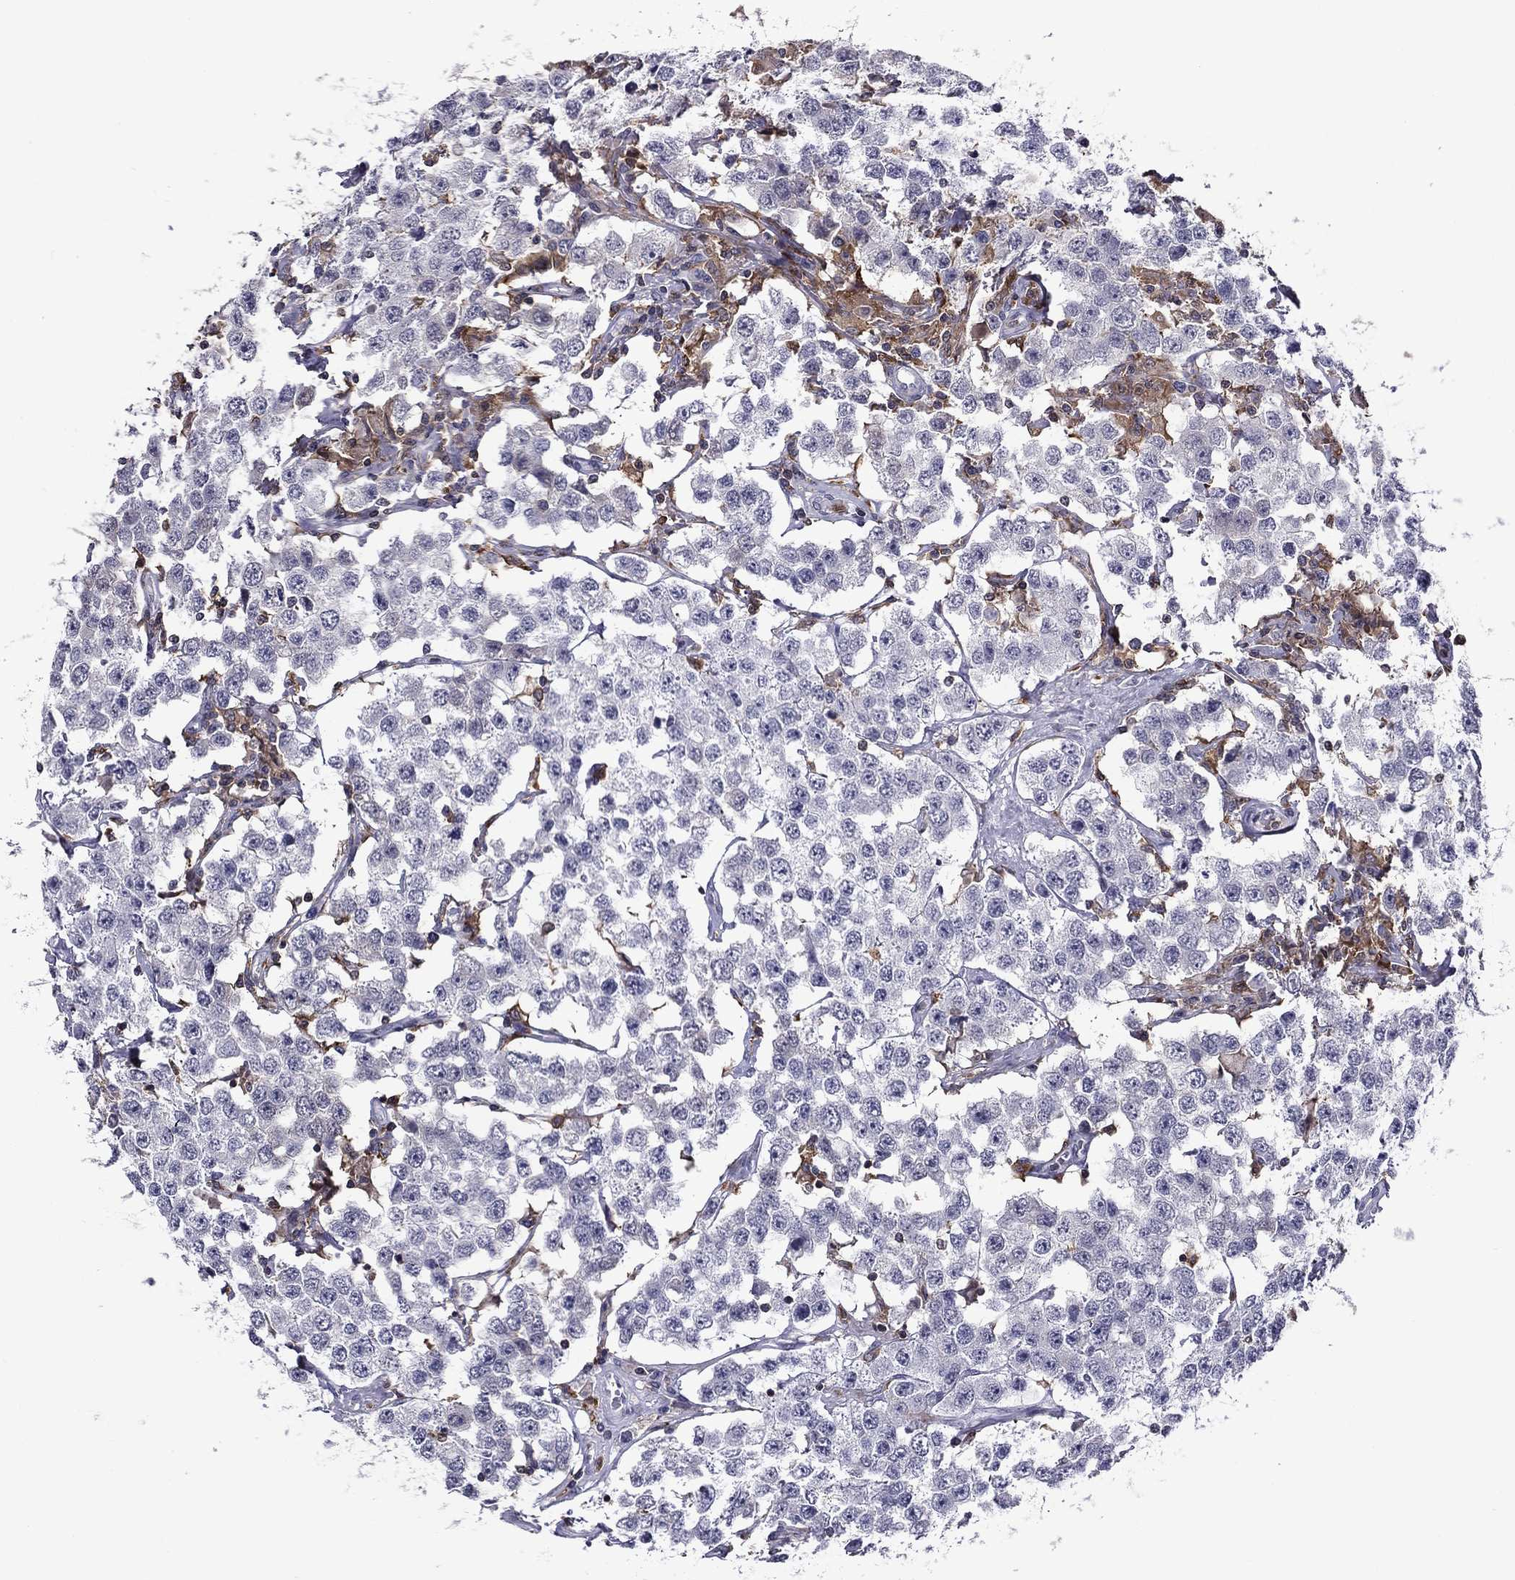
{"staining": {"intensity": "negative", "quantity": "none", "location": "none"}, "tissue": "testis cancer", "cell_type": "Tumor cells", "image_type": "cancer", "snomed": [{"axis": "morphology", "description": "Seminoma, NOS"}, {"axis": "topography", "description": "Testis"}], "caption": "The photomicrograph shows no staining of tumor cells in testis seminoma. The staining is performed using DAB (3,3'-diaminobenzidine) brown chromogen with nuclei counter-stained in using hematoxylin.", "gene": "PLCB2", "patient": {"sex": "male", "age": 52}}